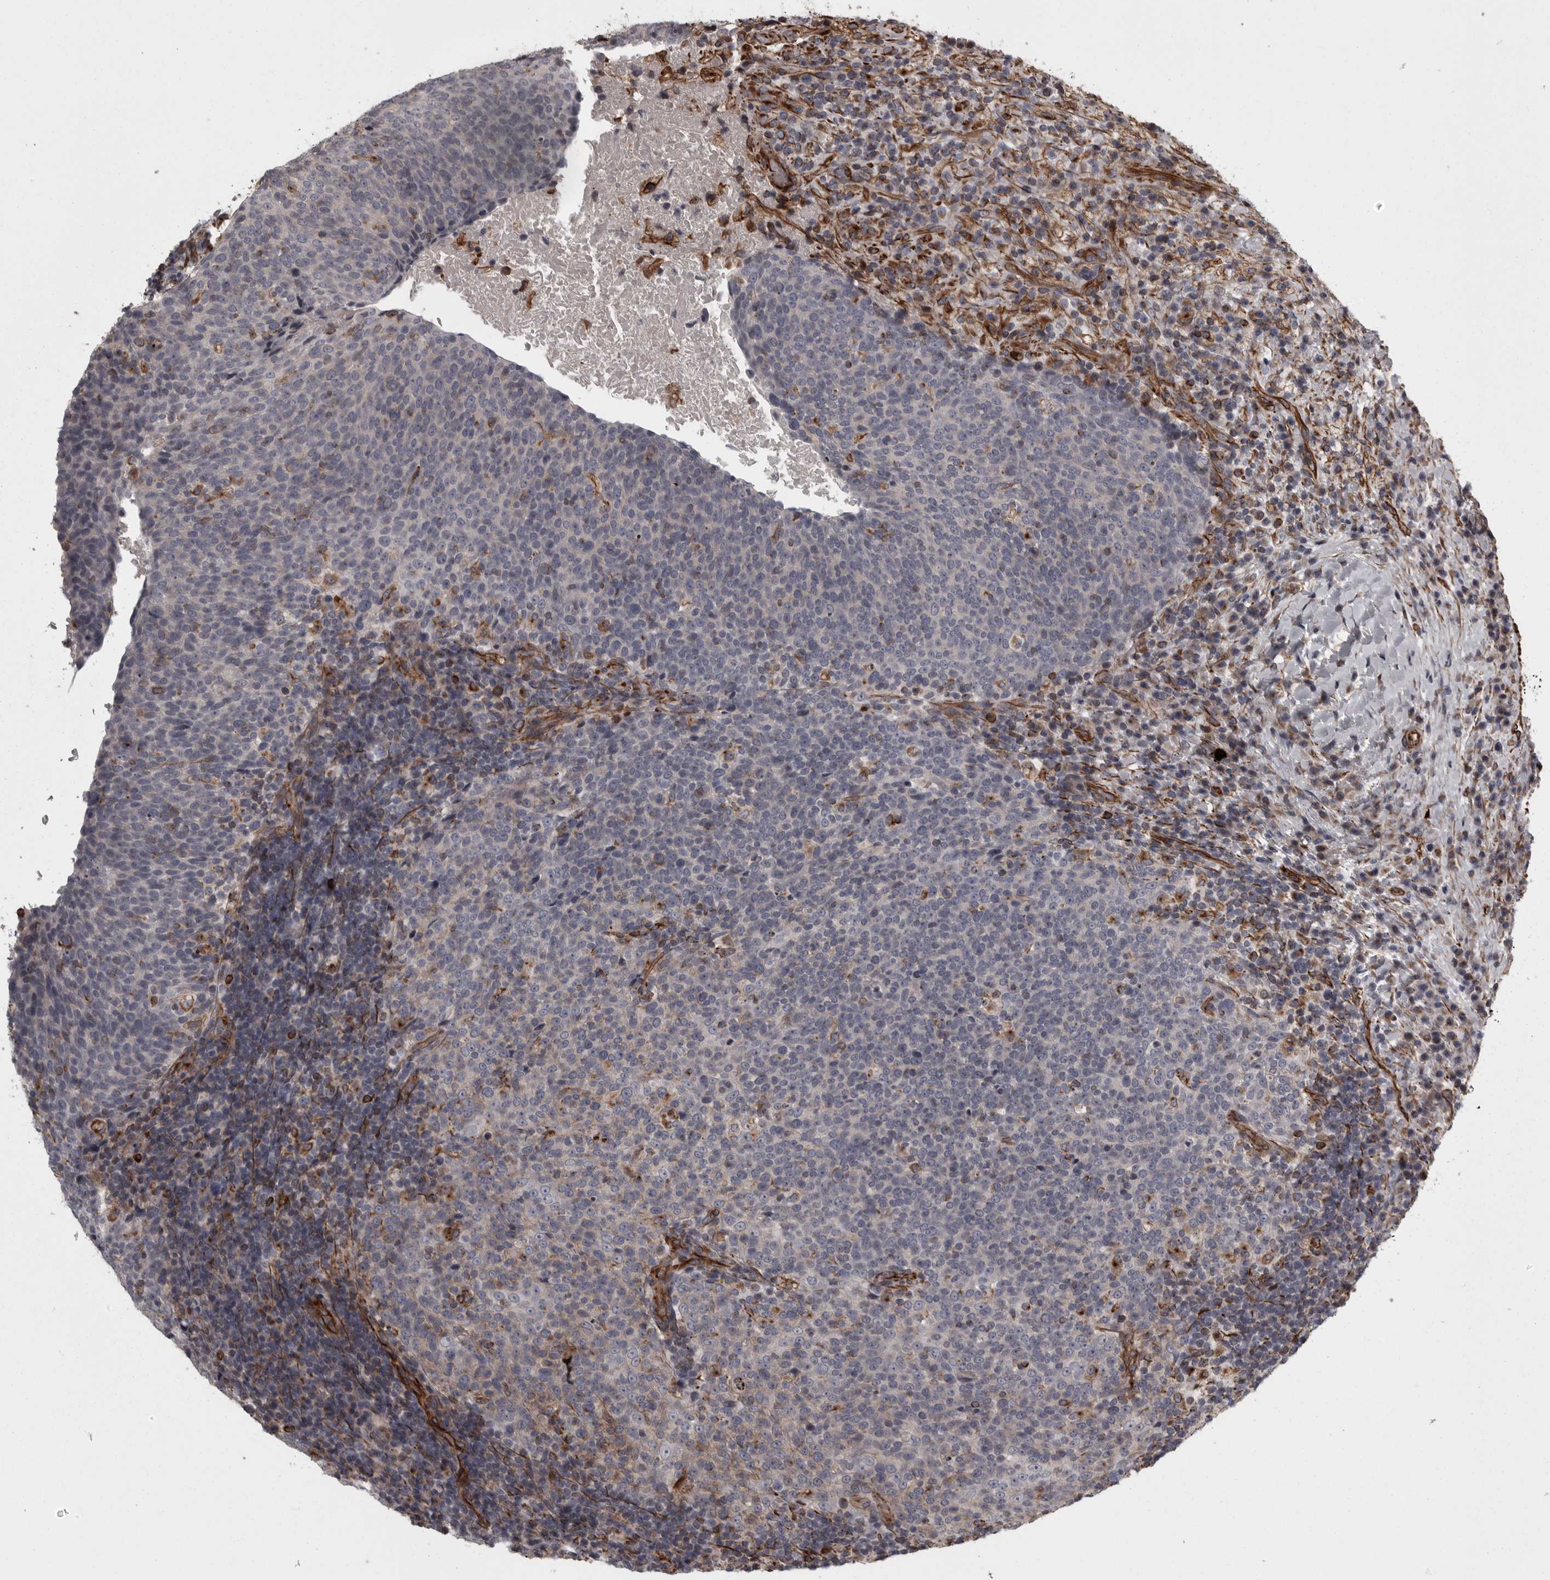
{"staining": {"intensity": "negative", "quantity": "none", "location": "none"}, "tissue": "head and neck cancer", "cell_type": "Tumor cells", "image_type": "cancer", "snomed": [{"axis": "morphology", "description": "Squamous cell carcinoma, NOS"}, {"axis": "morphology", "description": "Squamous cell carcinoma, metastatic, NOS"}, {"axis": "topography", "description": "Lymph node"}, {"axis": "topography", "description": "Head-Neck"}], "caption": "Head and neck cancer was stained to show a protein in brown. There is no significant staining in tumor cells.", "gene": "FAAP100", "patient": {"sex": "male", "age": 62}}